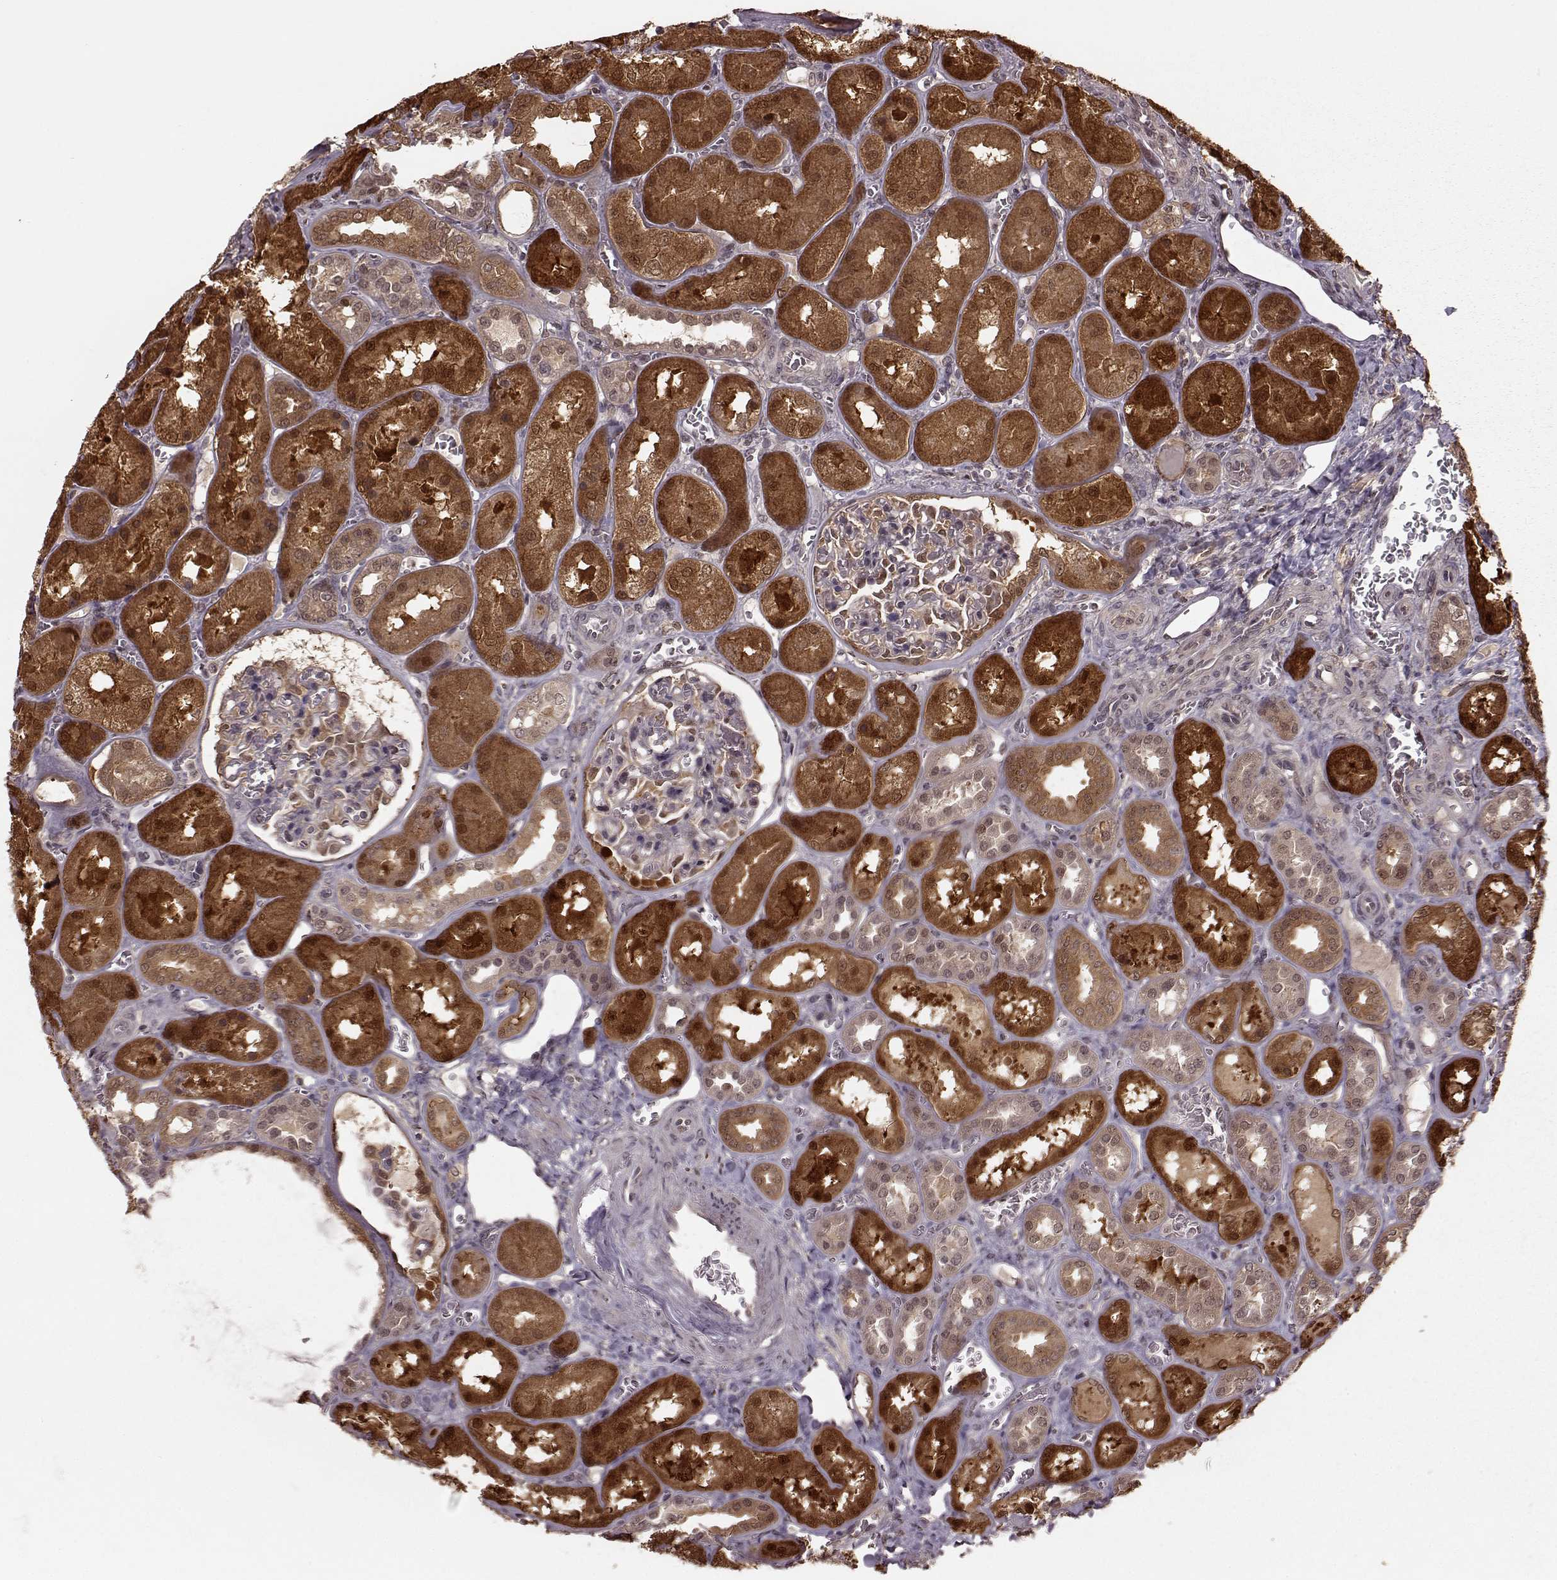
{"staining": {"intensity": "moderate", "quantity": "25%-75%", "location": "nuclear"}, "tissue": "kidney", "cell_type": "Cells in glomeruli", "image_type": "normal", "snomed": [{"axis": "morphology", "description": "Normal tissue, NOS"}, {"axis": "topography", "description": "Kidney"}], "caption": "This photomicrograph reveals unremarkable kidney stained with IHC to label a protein in brown. The nuclear of cells in glomeruli show moderate positivity for the protein. Nuclei are counter-stained blue.", "gene": "GSS", "patient": {"sex": "male", "age": 73}}